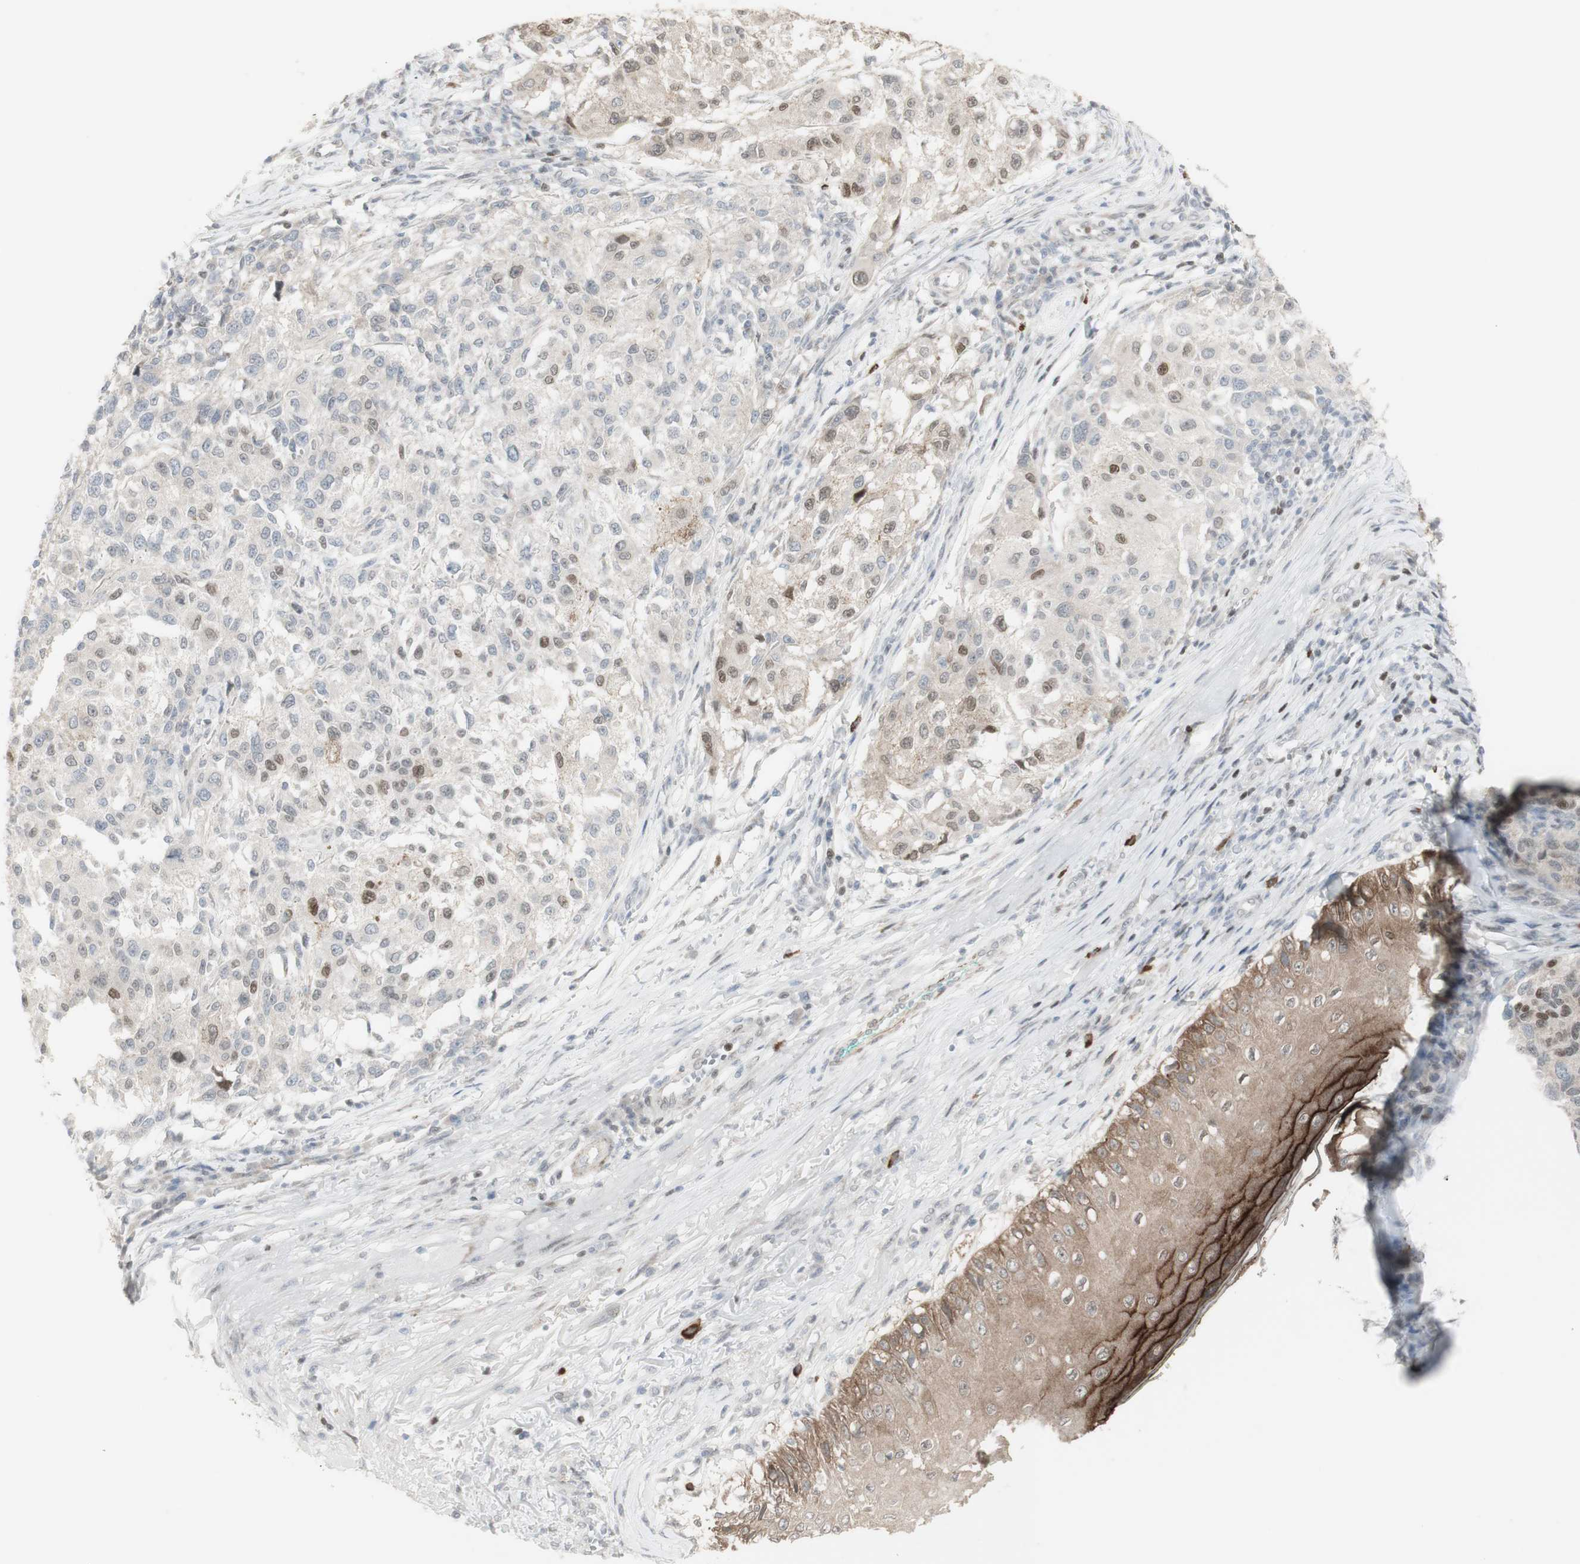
{"staining": {"intensity": "moderate", "quantity": "<25%", "location": "nuclear"}, "tissue": "melanoma", "cell_type": "Tumor cells", "image_type": "cancer", "snomed": [{"axis": "morphology", "description": "Necrosis, NOS"}, {"axis": "morphology", "description": "Malignant melanoma, NOS"}, {"axis": "topography", "description": "Skin"}], "caption": "There is low levels of moderate nuclear positivity in tumor cells of melanoma, as demonstrated by immunohistochemical staining (brown color).", "gene": "C1orf116", "patient": {"sex": "female", "age": 87}}